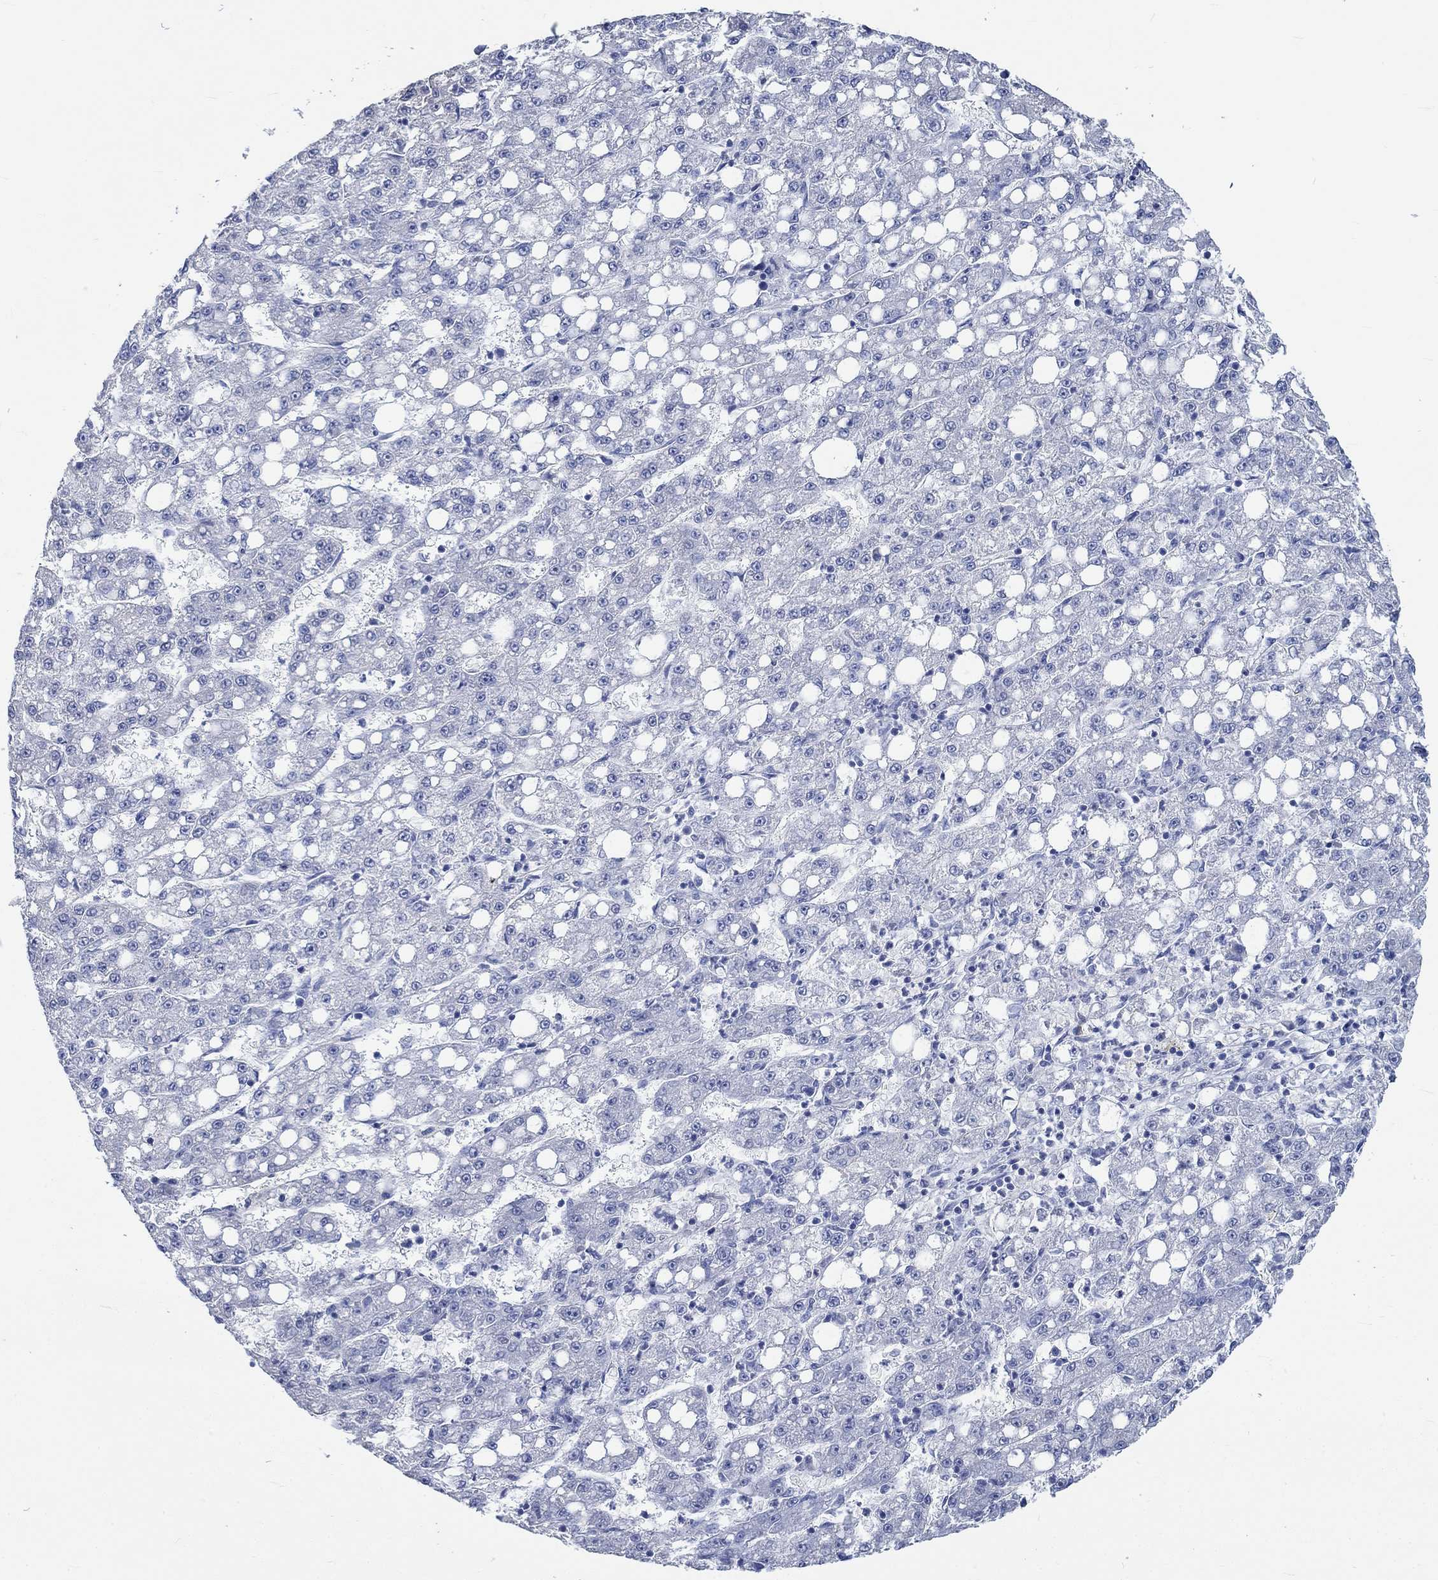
{"staining": {"intensity": "negative", "quantity": "none", "location": "none"}, "tissue": "liver cancer", "cell_type": "Tumor cells", "image_type": "cancer", "snomed": [{"axis": "morphology", "description": "Carcinoma, Hepatocellular, NOS"}, {"axis": "topography", "description": "Liver"}], "caption": "Human hepatocellular carcinoma (liver) stained for a protein using immunohistochemistry demonstrates no staining in tumor cells.", "gene": "C4orf47", "patient": {"sex": "female", "age": 65}}